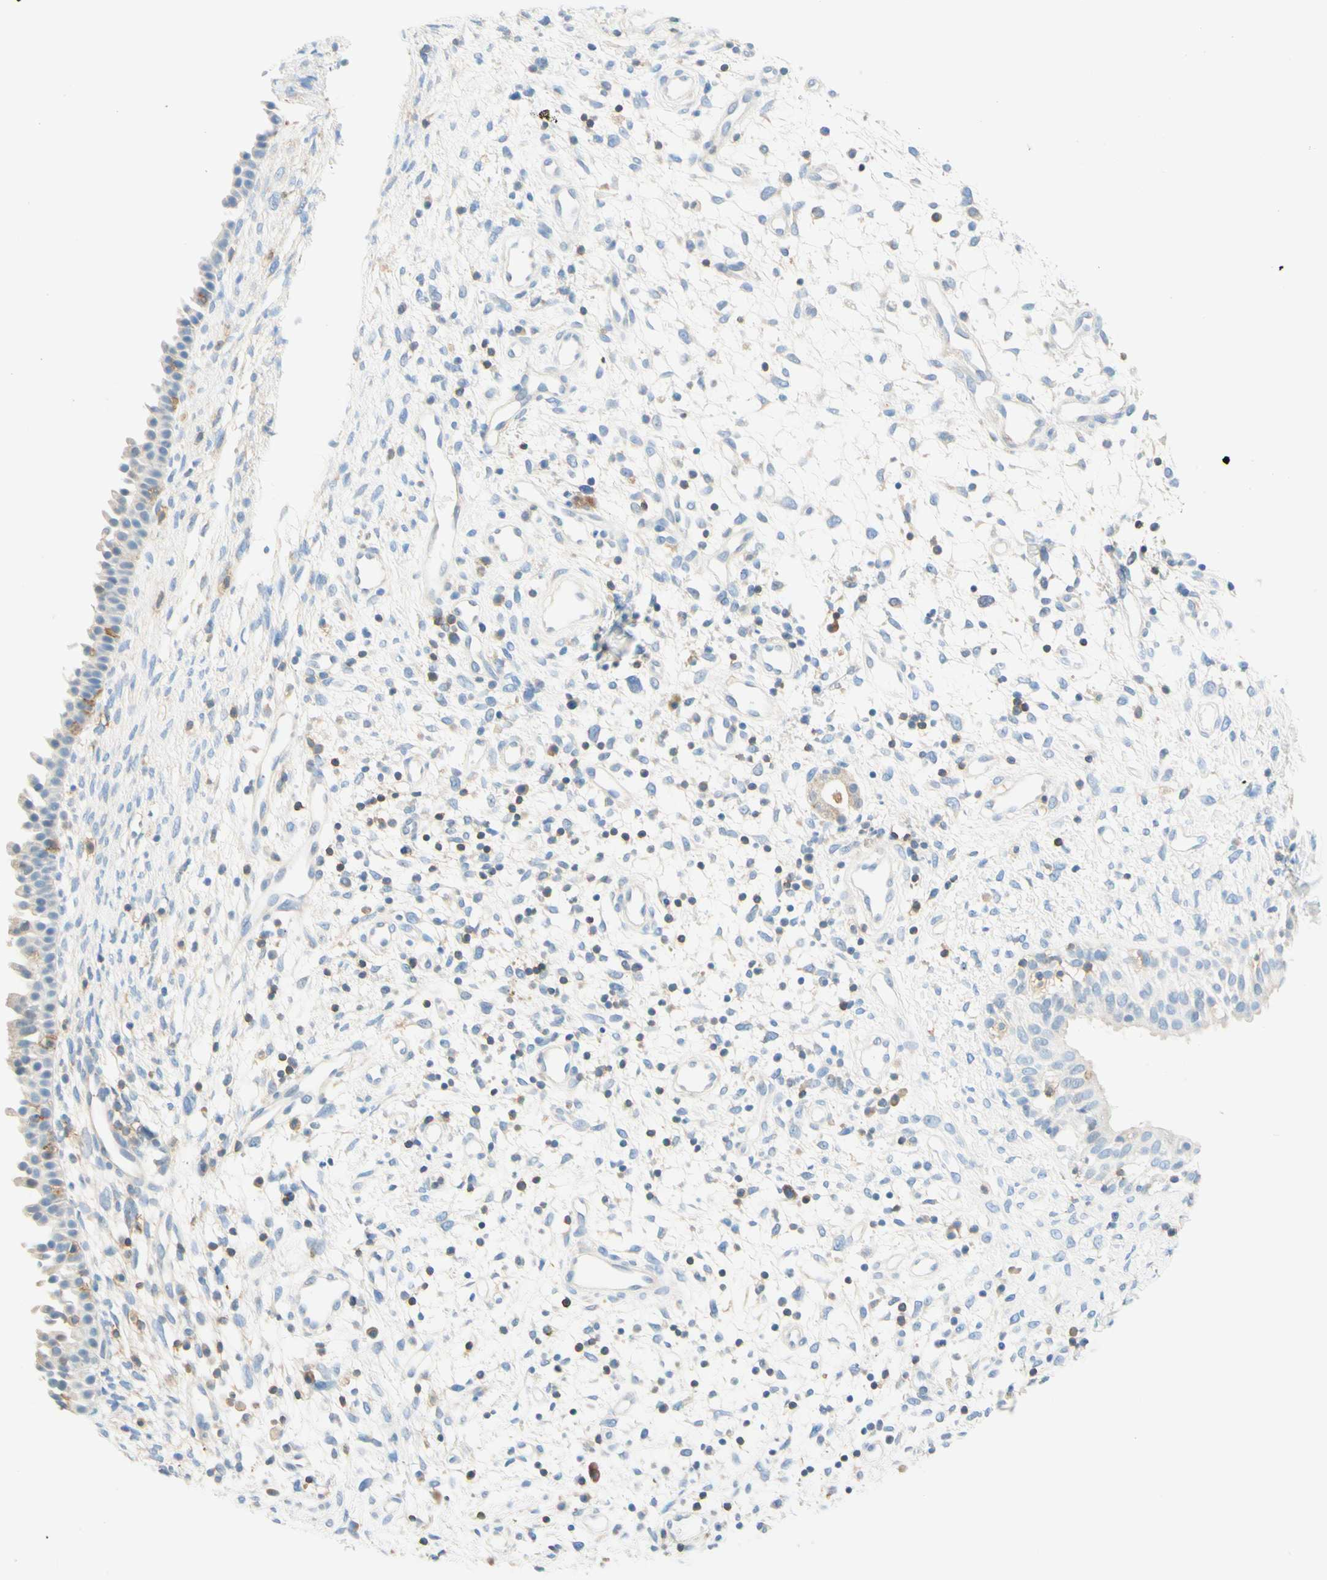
{"staining": {"intensity": "negative", "quantity": "none", "location": "none"}, "tissue": "nasopharynx", "cell_type": "Respiratory epithelial cells", "image_type": "normal", "snomed": [{"axis": "morphology", "description": "Normal tissue, NOS"}, {"axis": "topography", "description": "Nasopharynx"}], "caption": "An immunohistochemistry micrograph of normal nasopharynx is shown. There is no staining in respiratory epithelial cells of nasopharynx.", "gene": "LAT", "patient": {"sex": "male", "age": 22}}